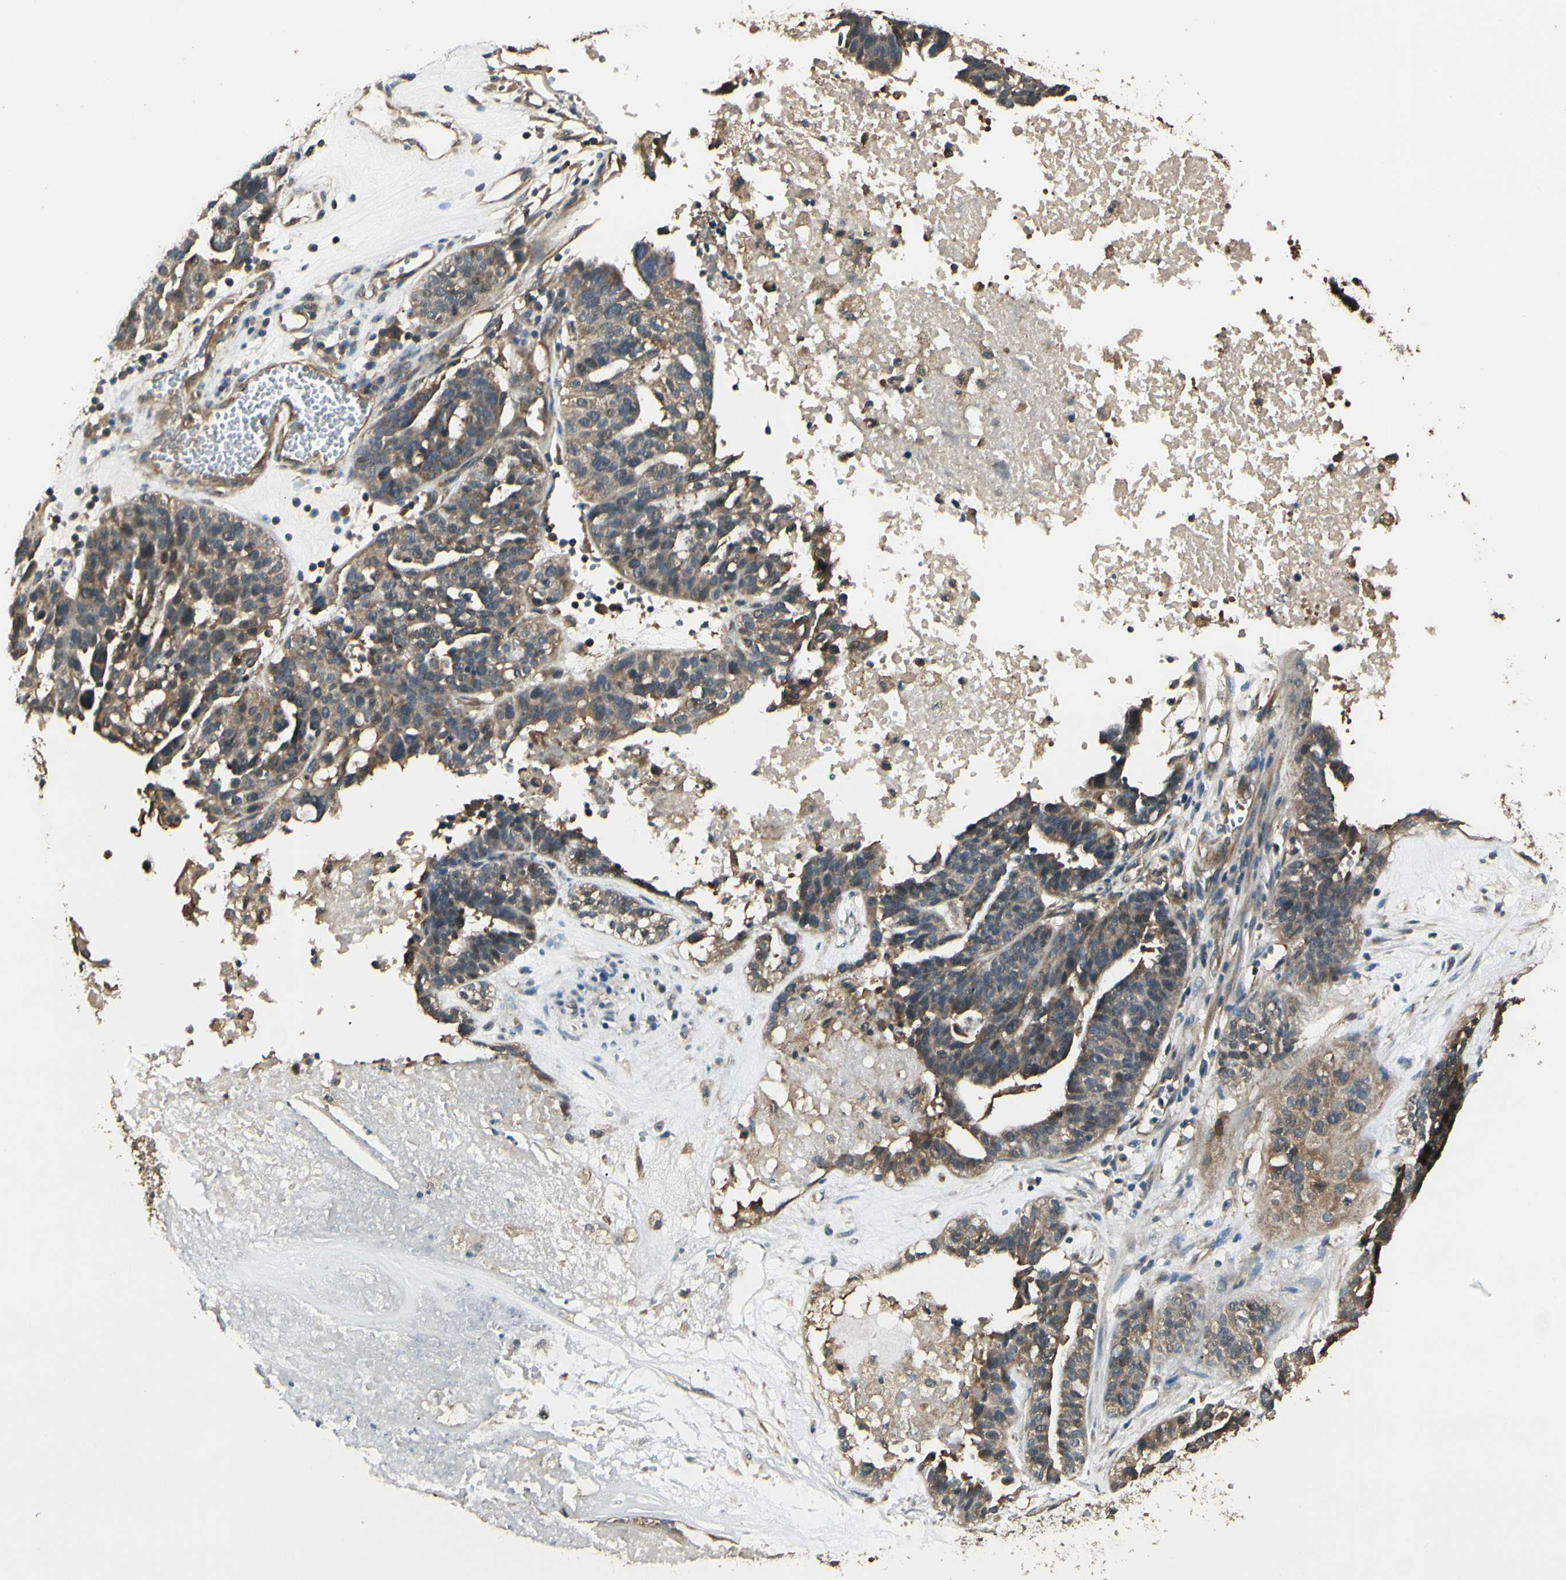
{"staining": {"intensity": "moderate", "quantity": ">75%", "location": "cytoplasmic/membranous"}, "tissue": "ovarian cancer", "cell_type": "Tumor cells", "image_type": "cancer", "snomed": [{"axis": "morphology", "description": "Cystadenocarcinoma, serous, NOS"}, {"axis": "topography", "description": "Ovary"}], "caption": "A brown stain highlights moderate cytoplasmic/membranous positivity of a protein in human ovarian cancer tumor cells.", "gene": "CCT7", "patient": {"sex": "female", "age": 59}}